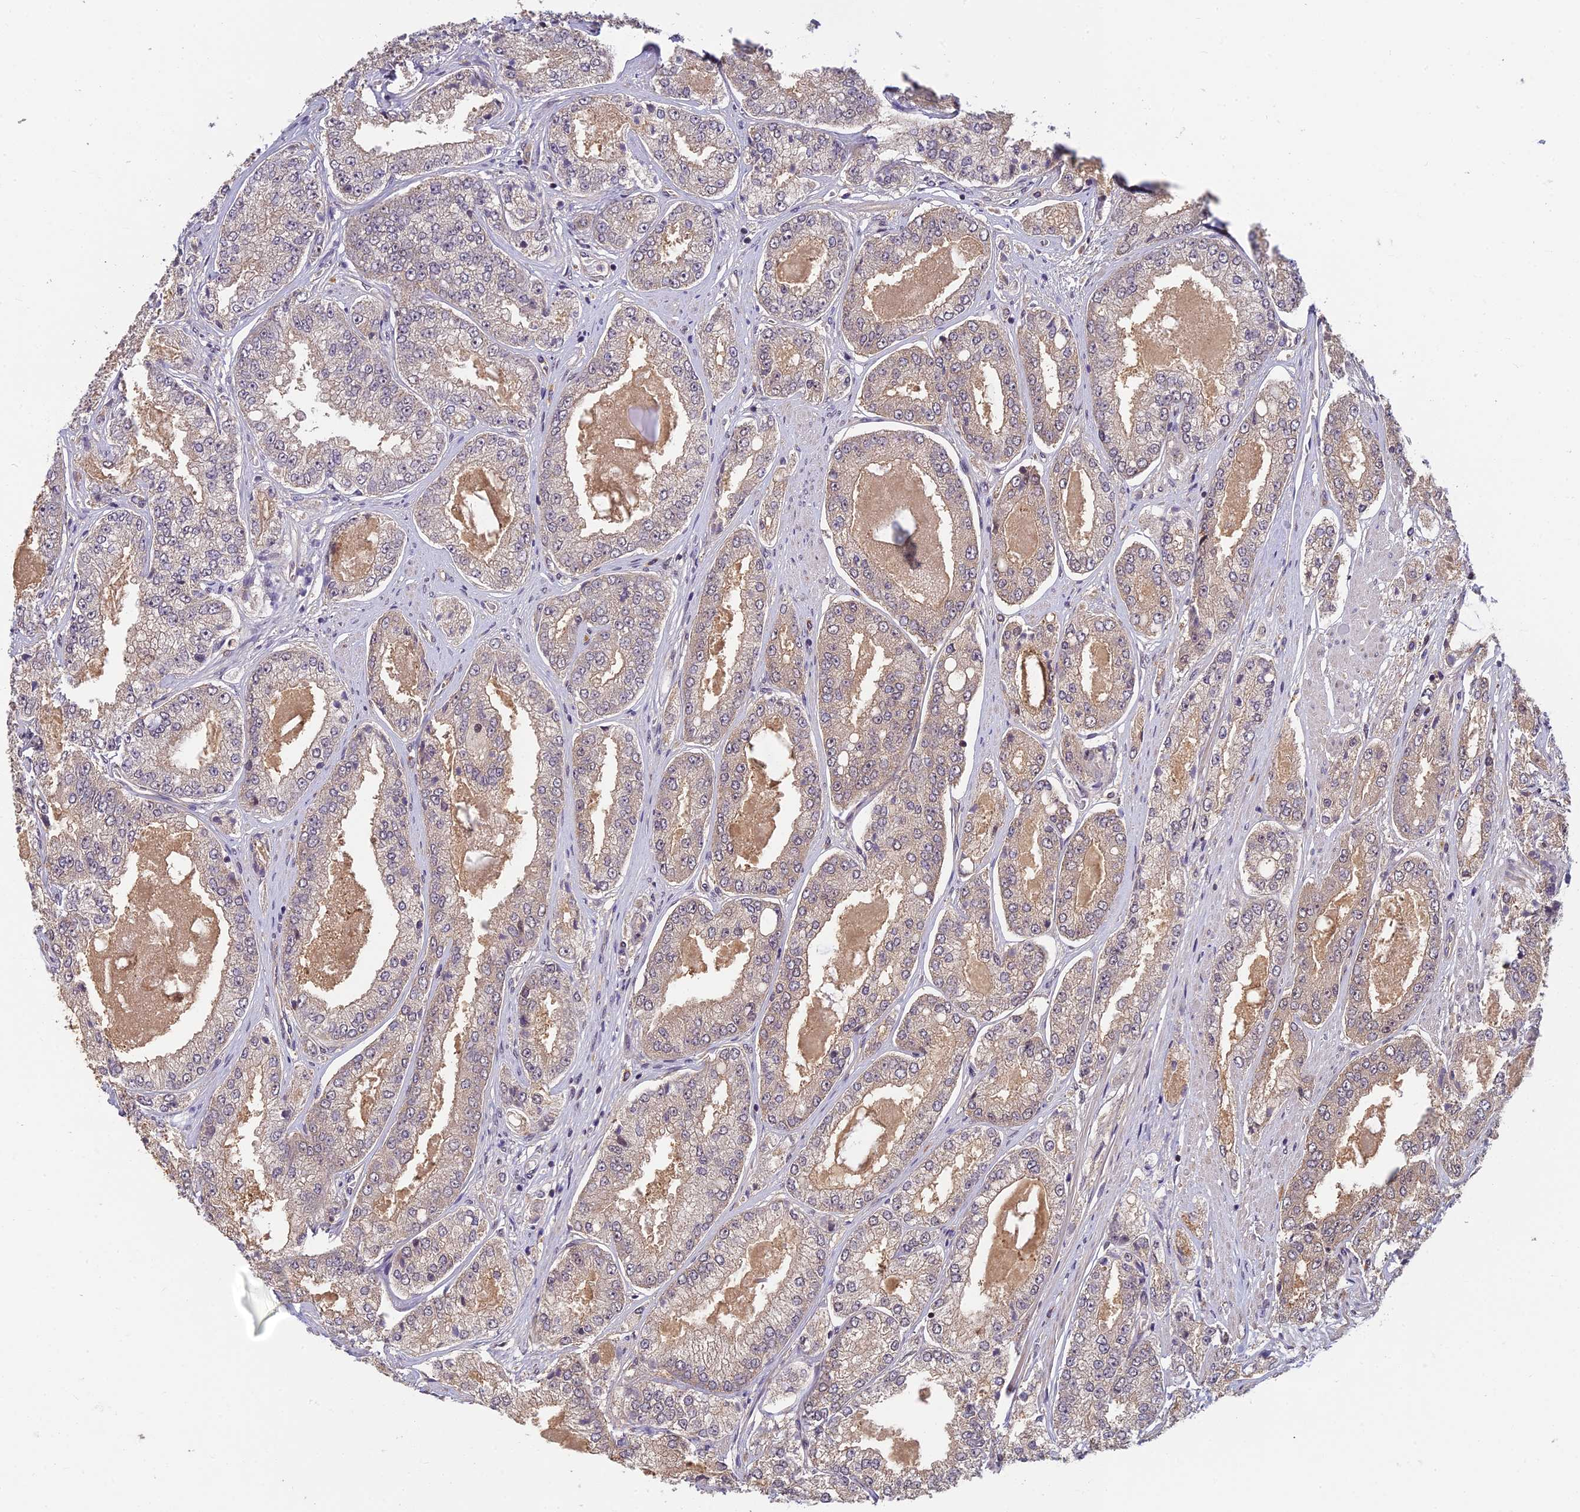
{"staining": {"intensity": "negative", "quantity": "none", "location": "none"}, "tissue": "prostate cancer", "cell_type": "Tumor cells", "image_type": "cancer", "snomed": [{"axis": "morphology", "description": "Adenocarcinoma, High grade"}, {"axis": "topography", "description": "Prostate"}], "caption": "Prostate cancer stained for a protein using IHC demonstrates no staining tumor cells.", "gene": "PIKFYVE", "patient": {"sex": "male", "age": 71}}